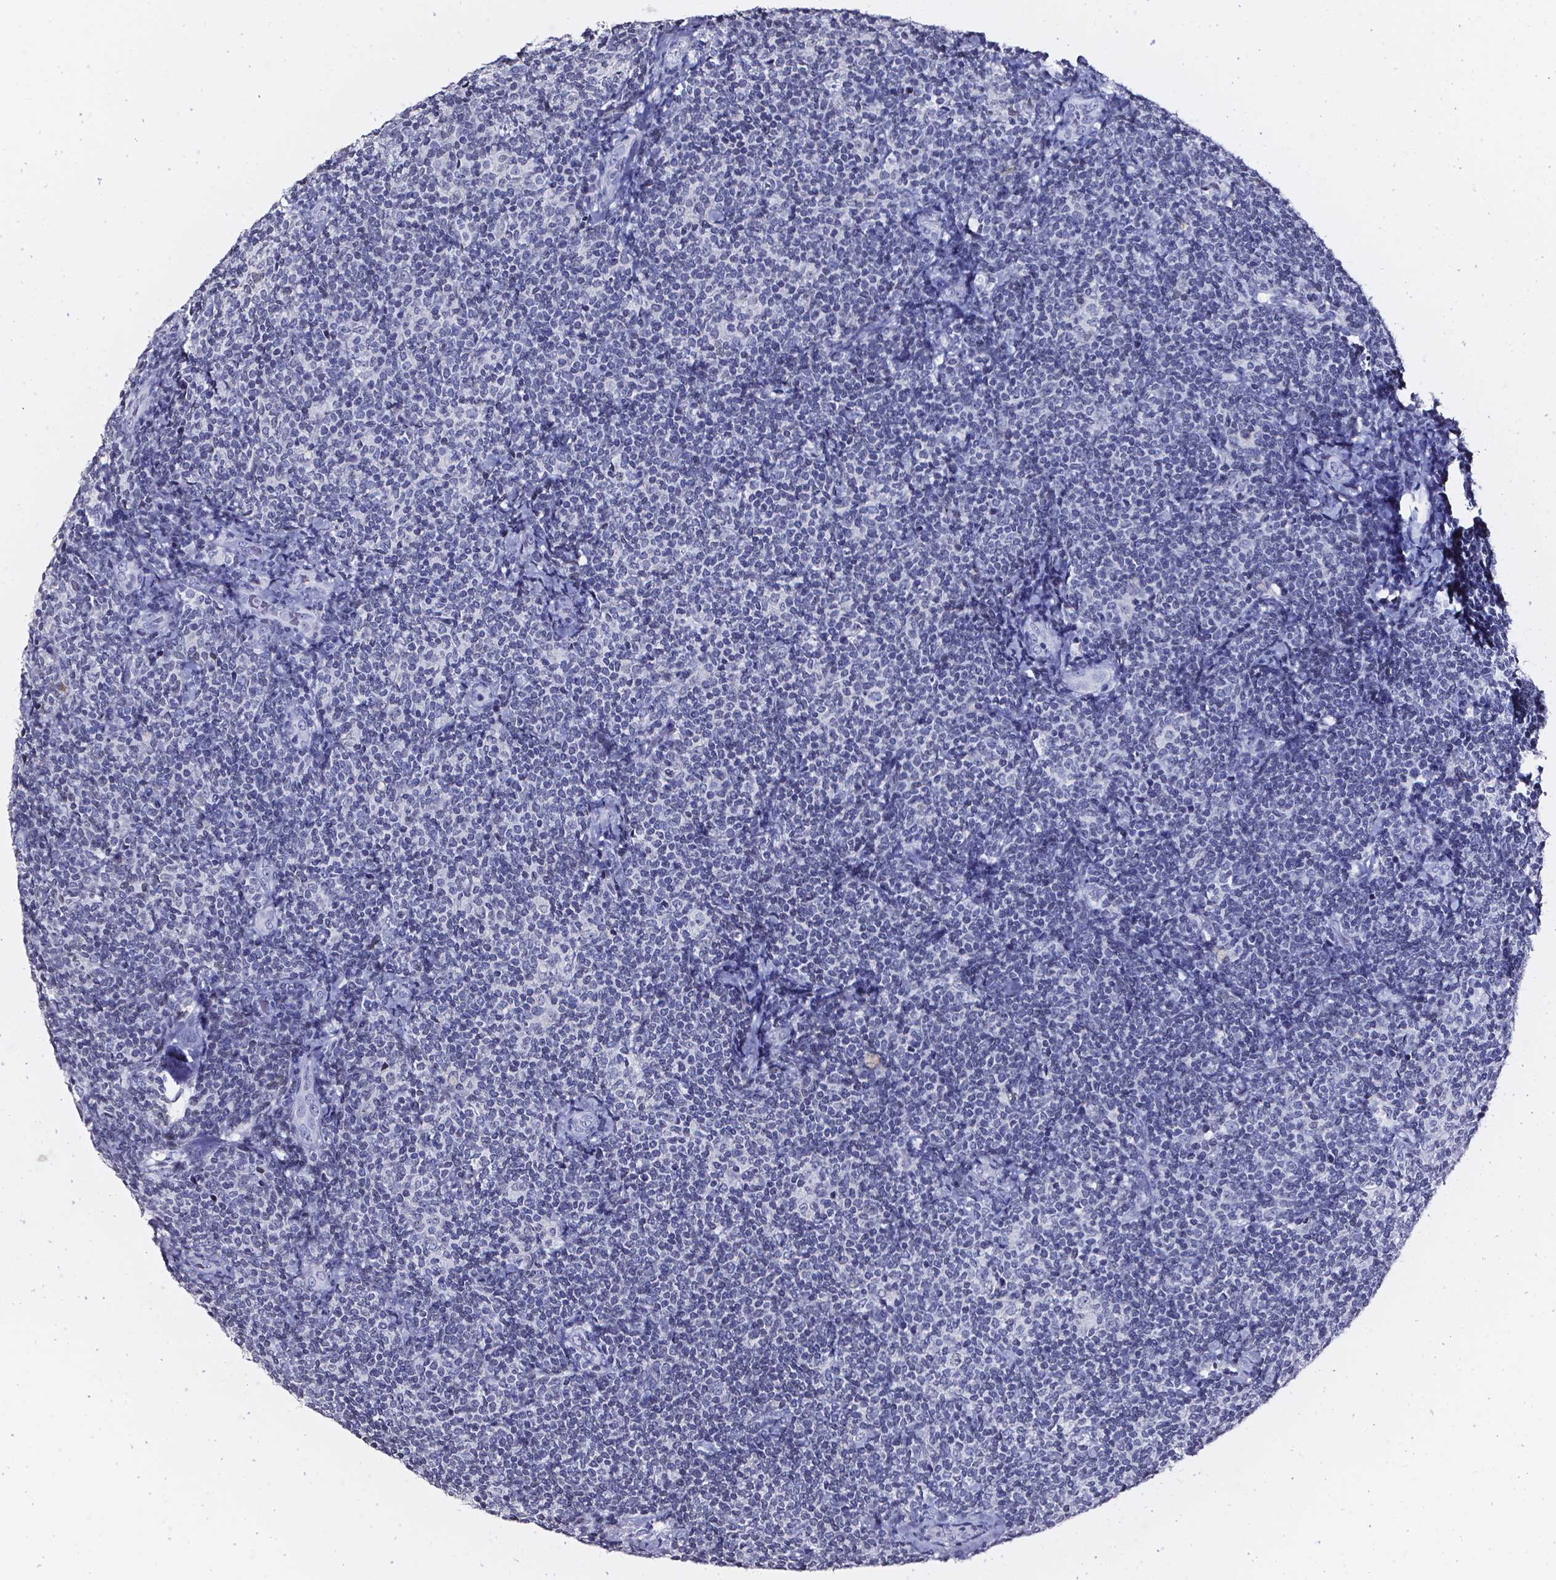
{"staining": {"intensity": "negative", "quantity": "none", "location": "none"}, "tissue": "lymphoma", "cell_type": "Tumor cells", "image_type": "cancer", "snomed": [{"axis": "morphology", "description": "Malignant lymphoma, non-Hodgkin's type, Low grade"}, {"axis": "topography", "description": "Lymph node"}], "caption": "A high-resolution image shows immunohistochemistry (IHC) staining of low-grade malignant lymphoma, non-Hodgkin's type, which exhibits no significant positivity in tumor cells. (DAB immunohistochemistry (IHC), high magnification).", "gene": "AKR1B10", "patient": {"sex": "female", "age": 56}}